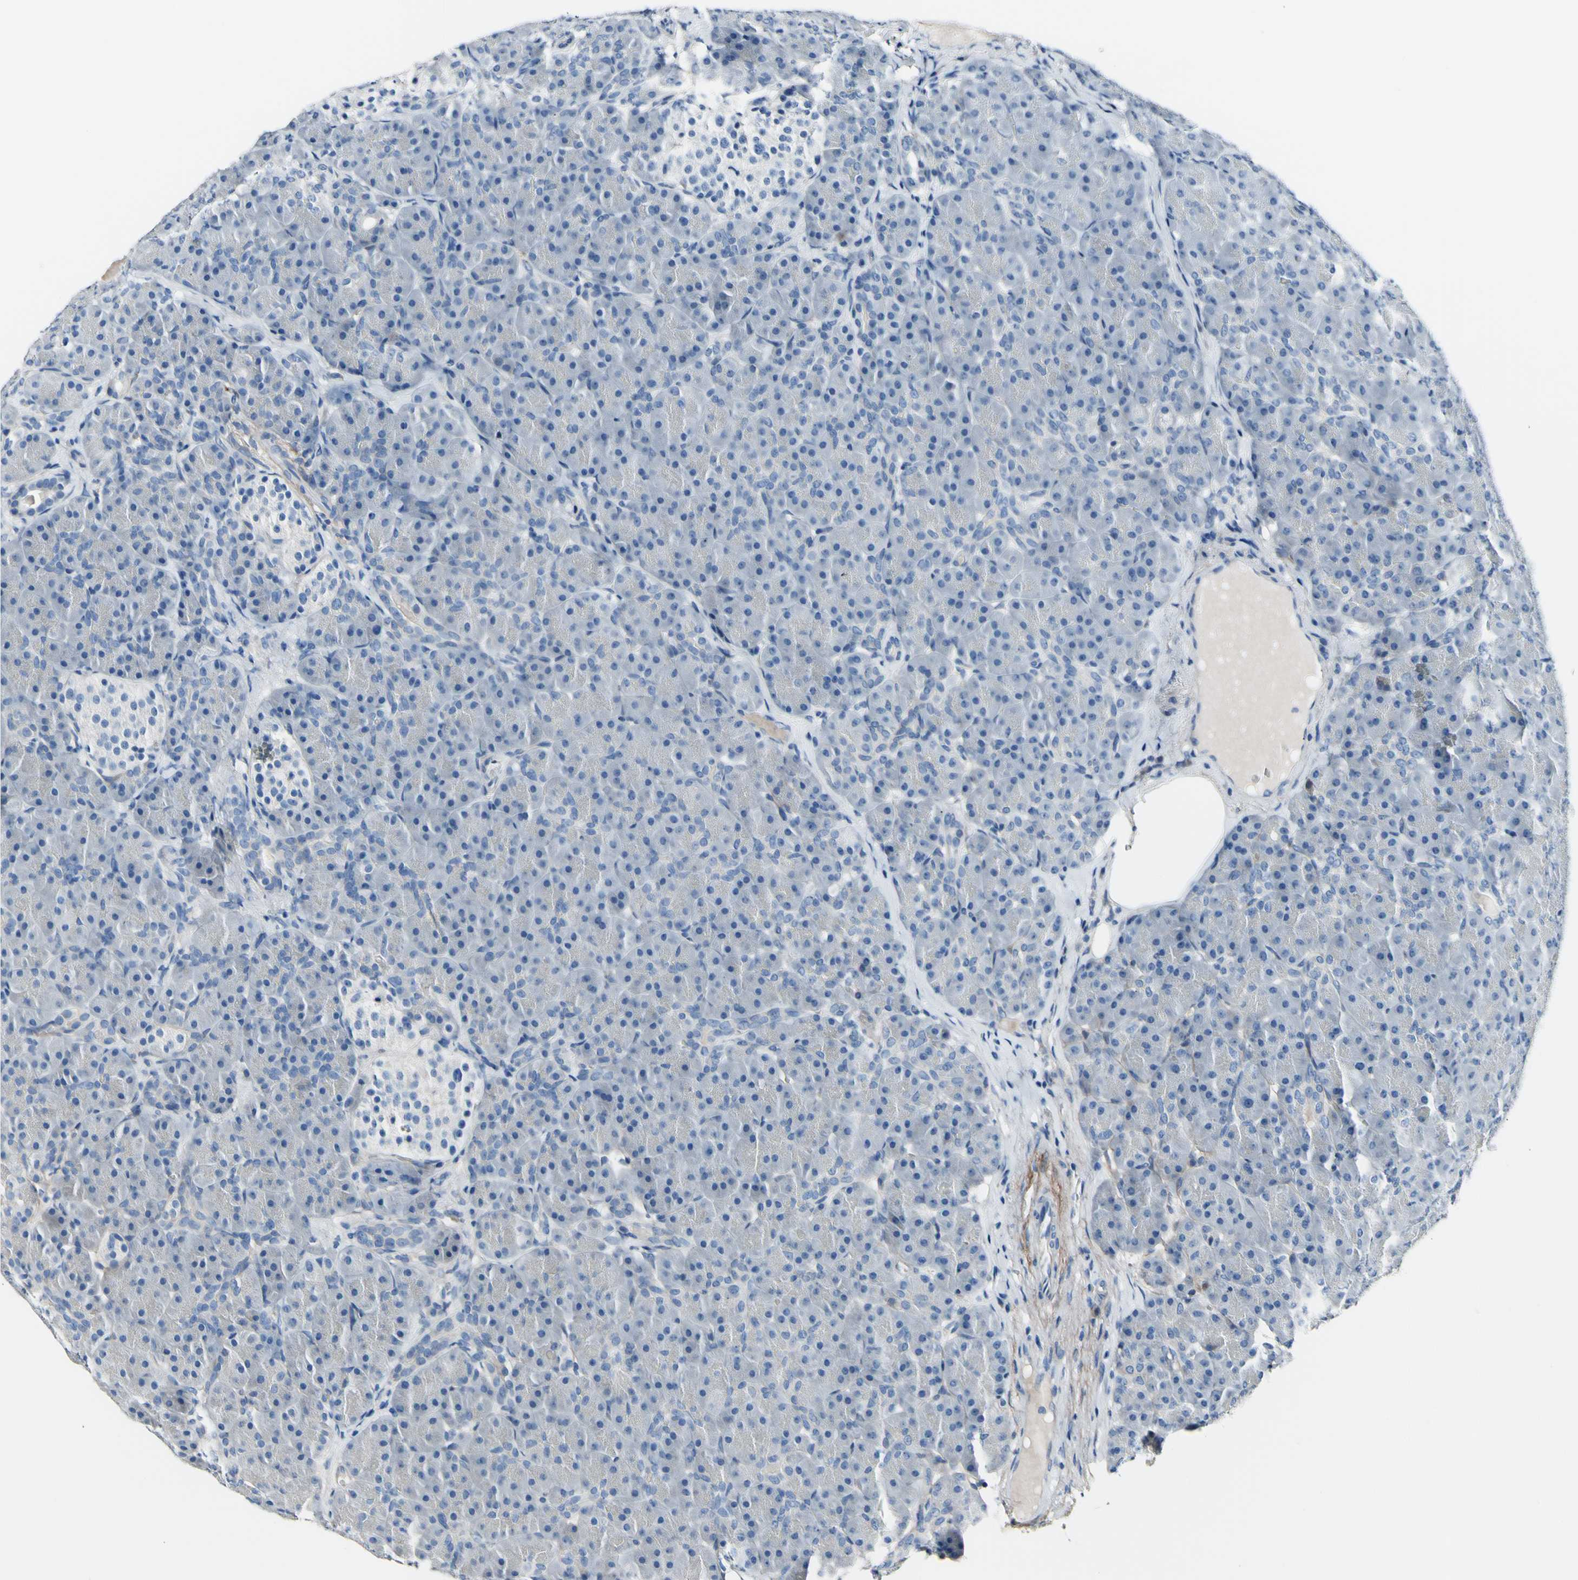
{"staining": {"intensity": "negative", "quantity": "none", "location": "none"}, "tissue": "pancreas", "cell_type": "Exocrine glandular cells", "image_type": "normal", "snomed": [{"axis": "morphology", "description": "Normal tissue, NOS"}, {"axis": "topography", "description": "Pancreas"}], "caption": "Immunohistochemistry photomicrograph of unremarkable pancreas stained for a protein (brown), which exhibits no positivity in exocrine glandular cells. (DAB immunohistochemistry (IHC) visualized using brightfield microscopy, high magnification).", "gene": "COL6A3", "patient": {"sex": "male", "age": 66}}